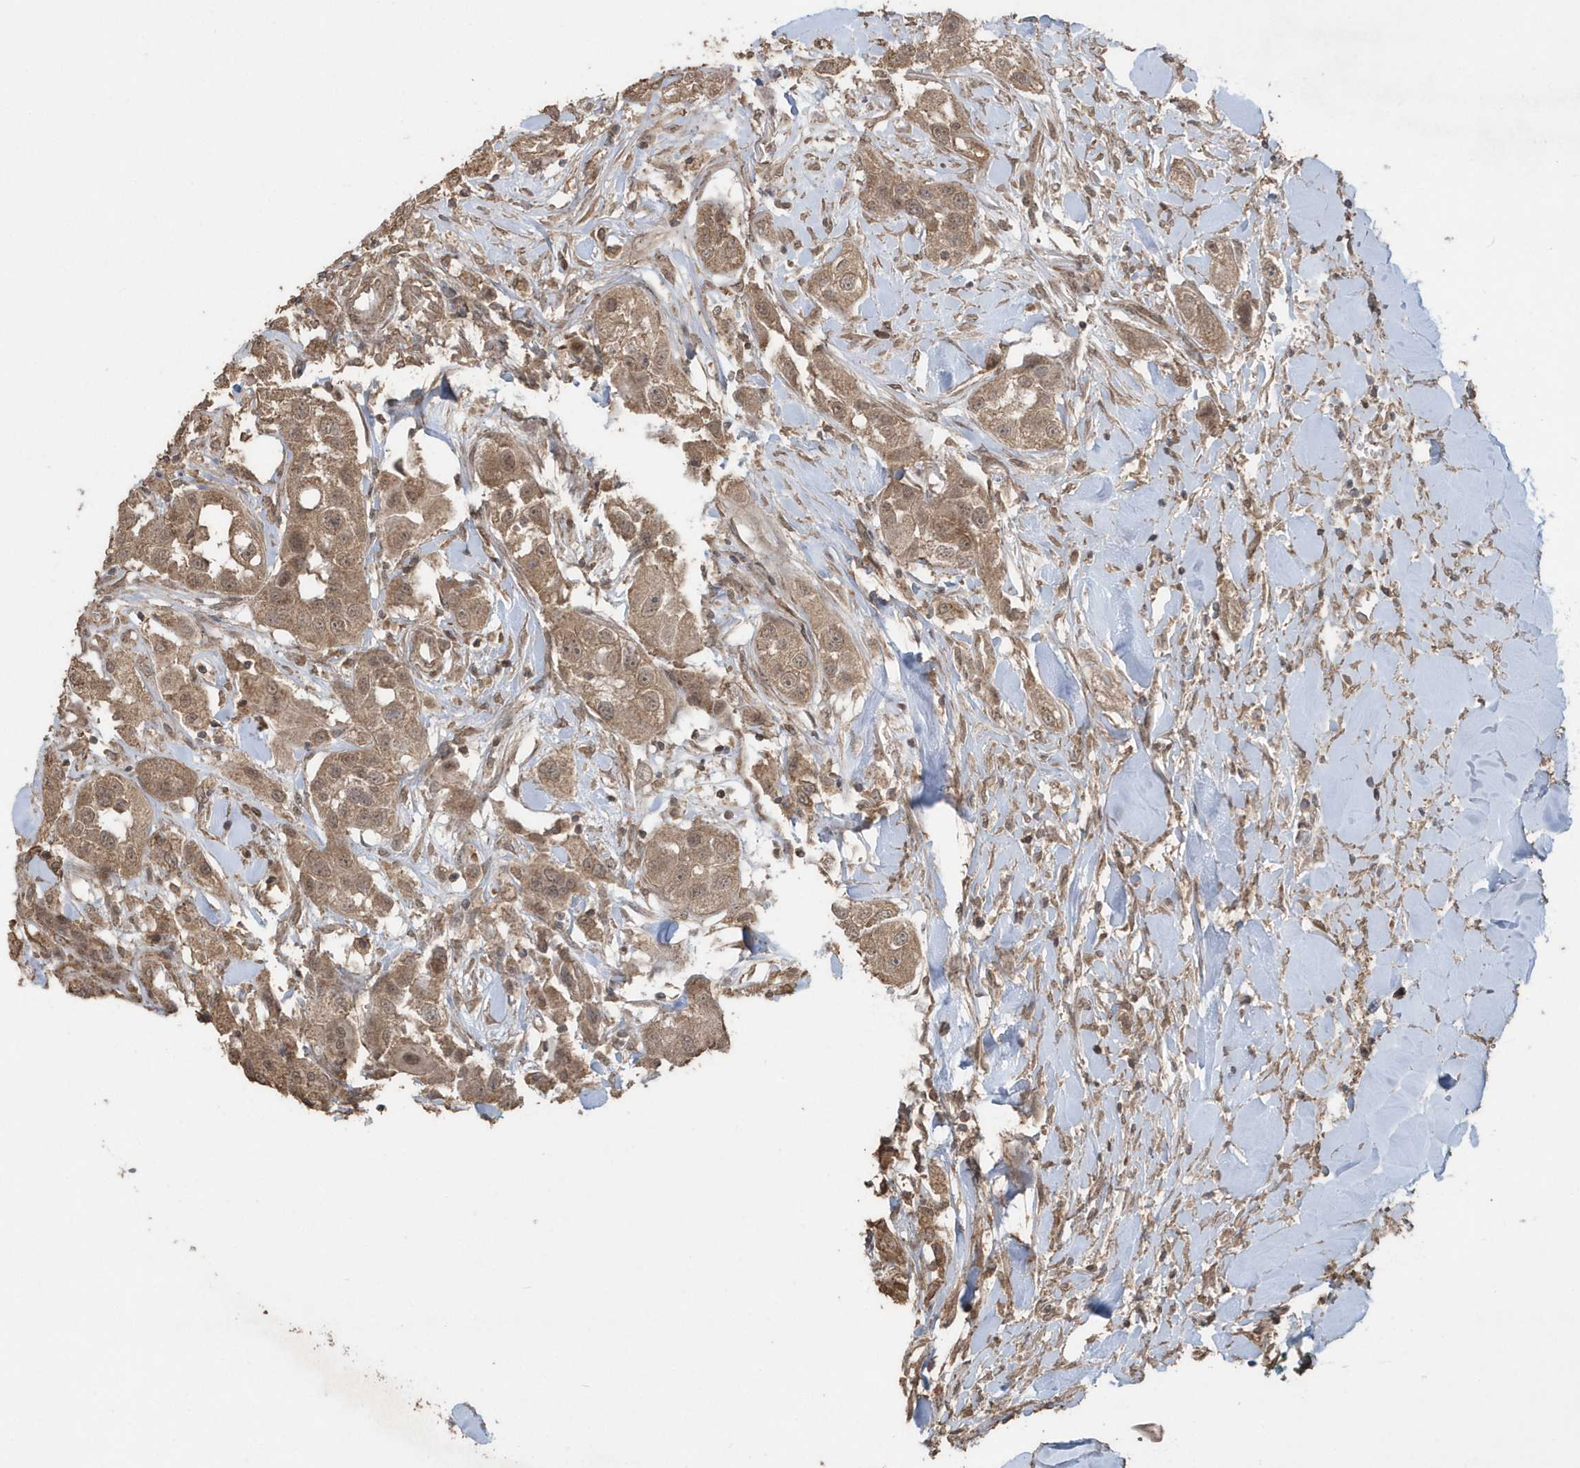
{"staining": {"intensity": "moderate", "quantity": ">75%", "location": "cytoplasmic/membranous"}, "tissue": "head and neck cancer", "cell_type": "Tumor cells", "image_type": "cancer", "snomed": [{"axis": "morphology", "description": "Normal tissue, NOS"}, {"axis": "morphology", "description": "Squamous cell carcinoma, NOS"}, {"axis": "topography", "description": "Skeletal muscle"}, {"axis": "topography", "description": "Head-Neck"}], "caption": "A medium amount of moderate cytoplasmic/membranous staining is identified in about >75% of tumor cells in head and neck squamous cell carcinoma tissue. The staining was performed using DAB, with brown indicating positive protein expression. Nuclei are stained blue with hematoxylin.", "gene": "PAXBP1", "patient": {"sex": "male", "age": 51}}